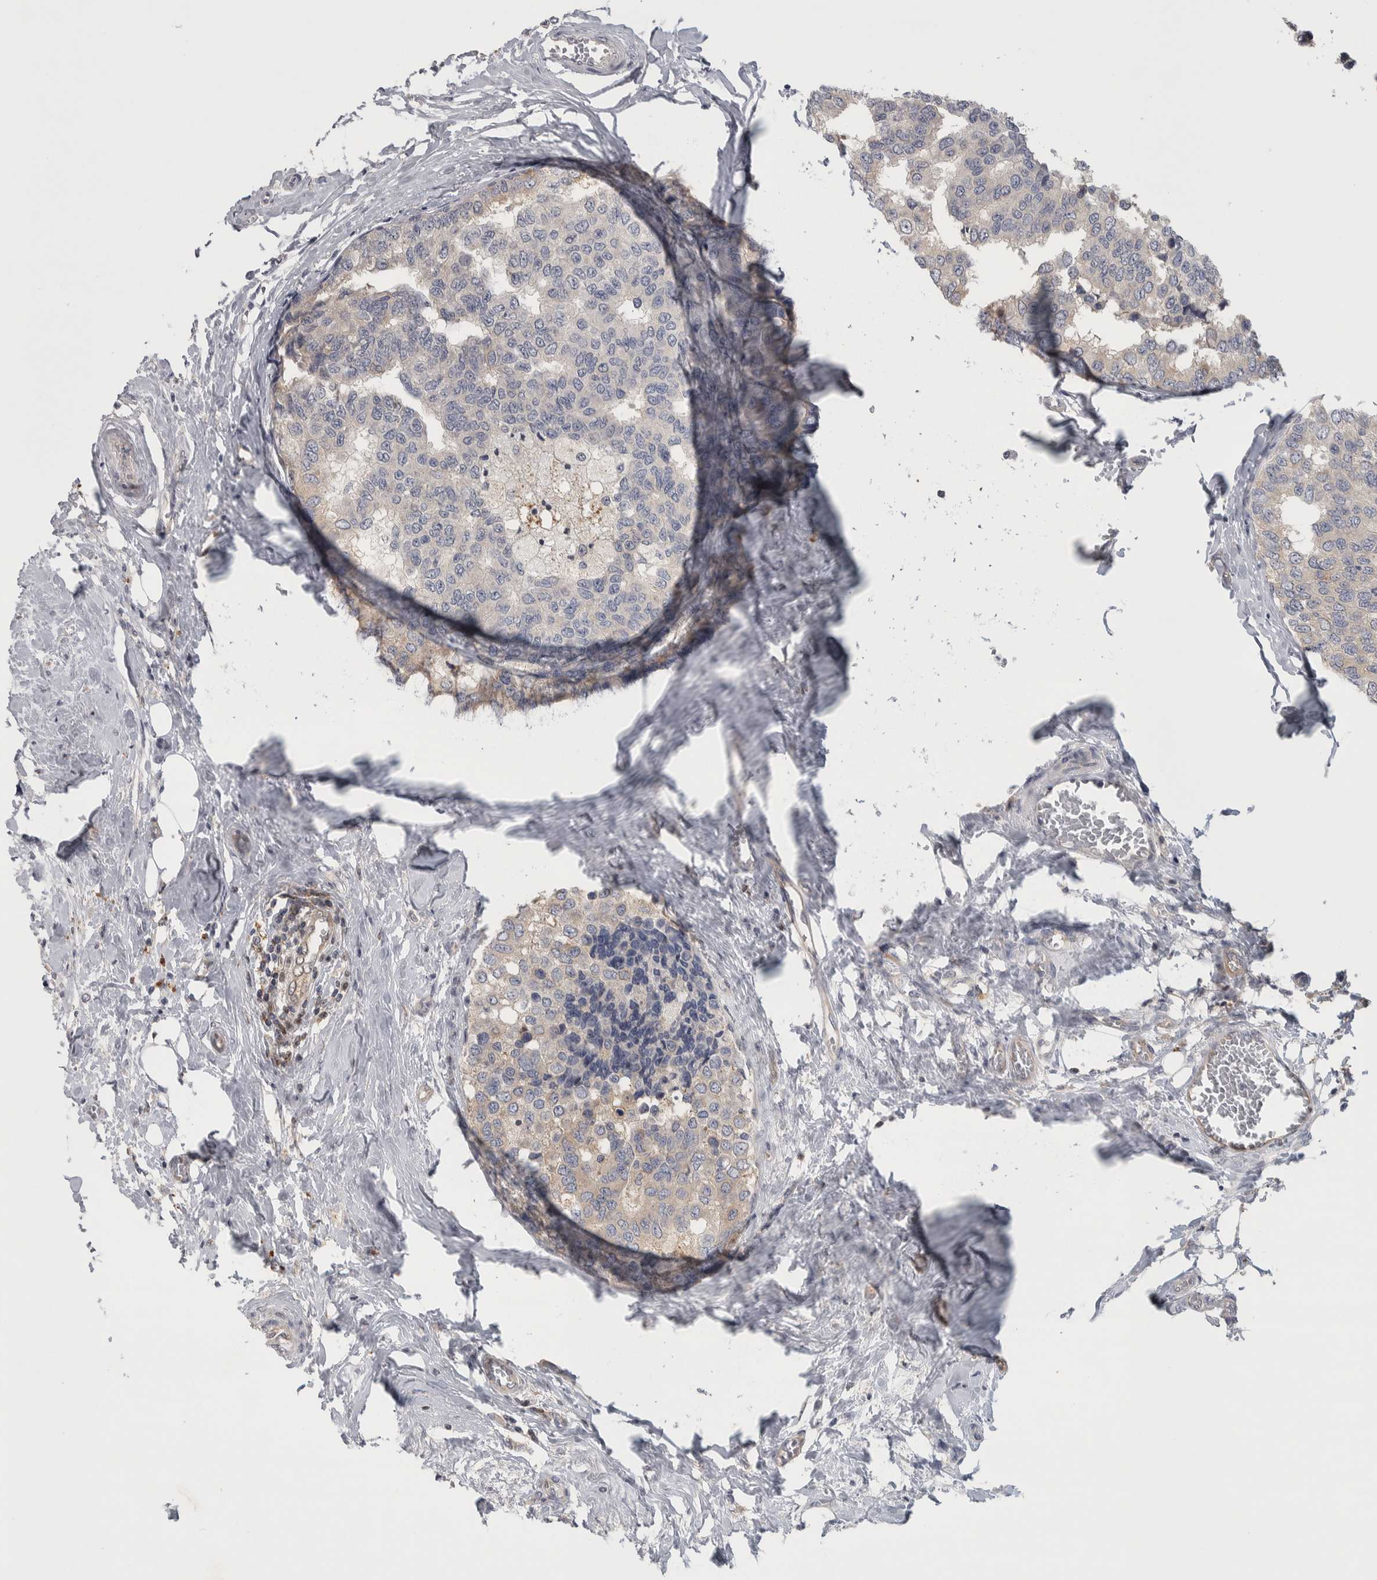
{"staining": {"intensity": "moderate", "quantity": "<25%", "location": "cytoplasmic/membranous"}, "tissue": "breast cancer", "cell_type": "Tumor cells", "image_type": "cancer", "snomed": [{"axis": "morphology", "description": "Normal tissue, NOS"}, {"axis": "morphology", "description": "Duct carcinoma"}, {"axis": "topography", "description": "Breast"}], "caption": "Protein expression analysis of human breast cancer reveals moderate cytoplasmic/membranous positivity in approximately <25% of tumor cells. (IHC, brightfield microscopy, high magnification).", "gene": "NFKB2", "patient": {"sex": "female", "age": 43}}